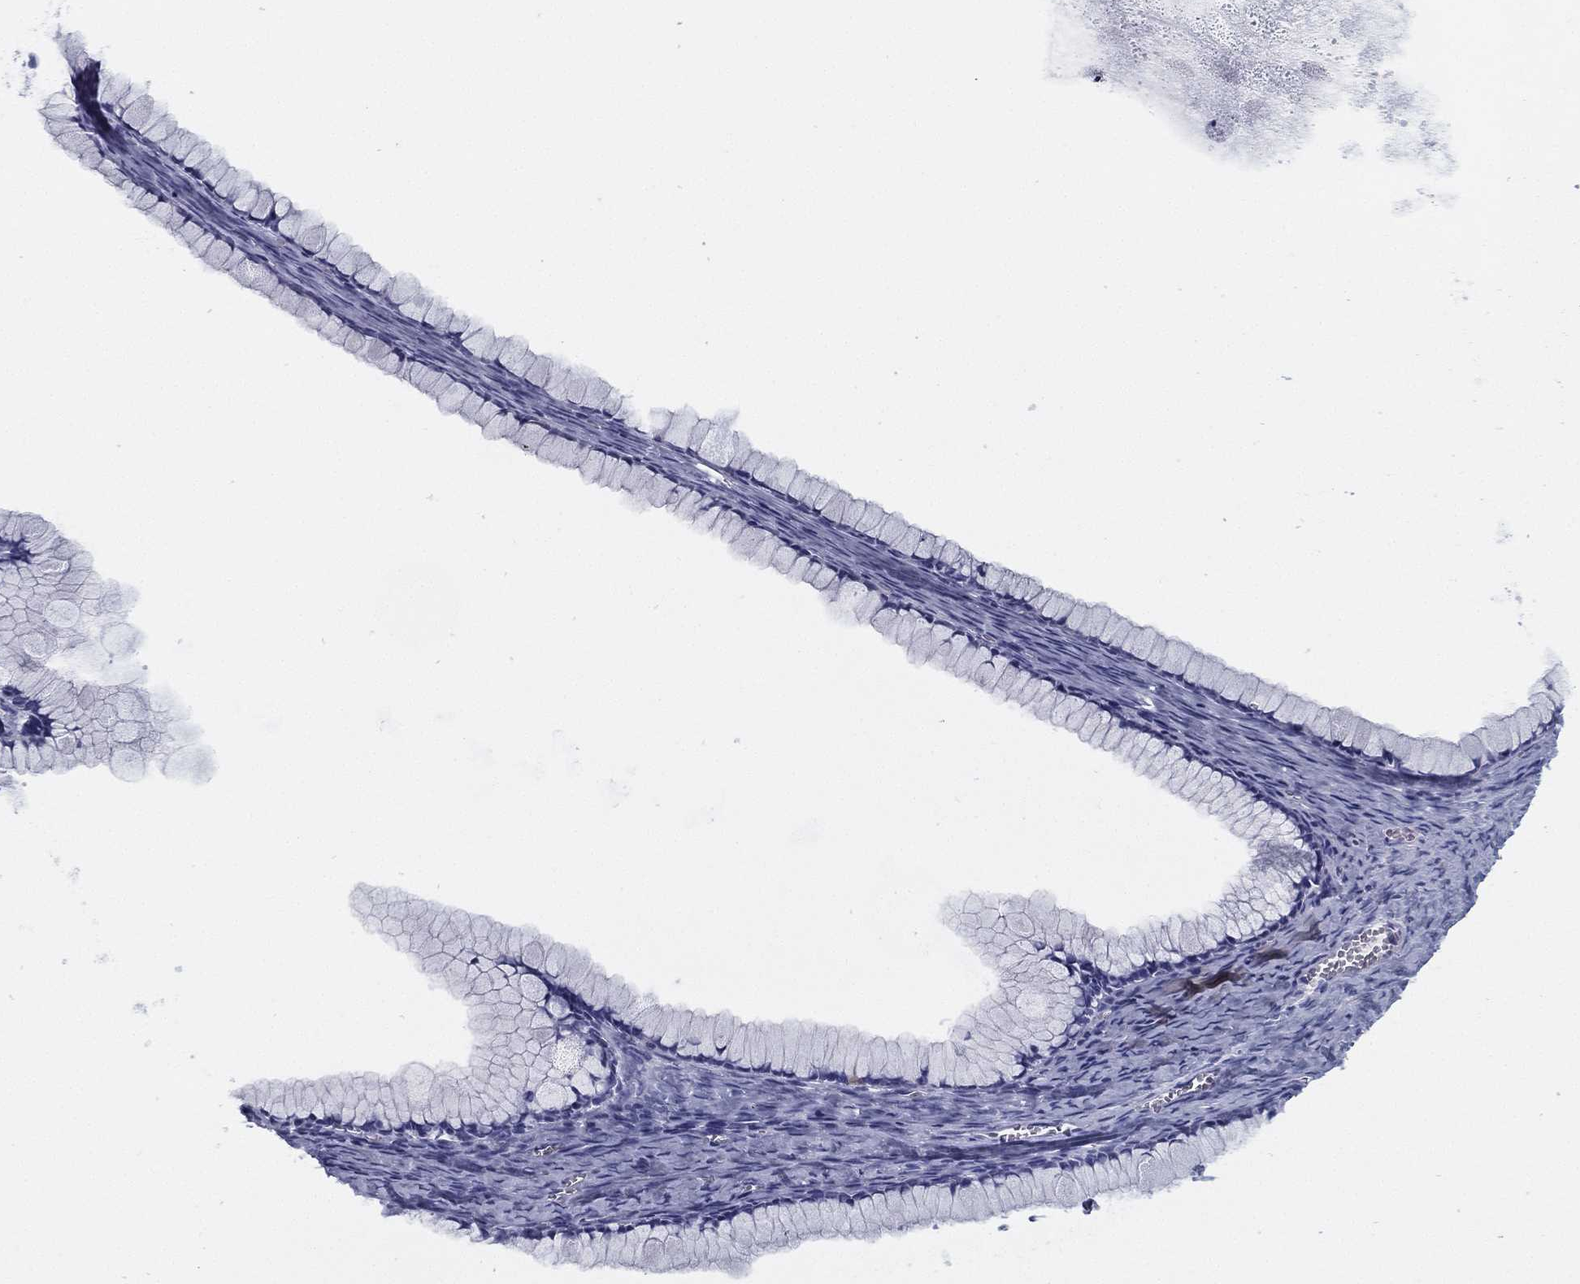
{"staining": {"intensity": "negative", "quantity": "none", "location": "none"}, "tissue": "ovarian cancer", "cell_type": "Tumor cells", "image_type": "cancer", "snomed": [{"axis": "morphology", "description": "Cystadenocarcinoma, mucinous, NOS"}, {"axis": "topography", "description": "Ovary"}], "caption": "Tumor cells are negative for brown protein staining in ovarian cancer (mucinous cystadenocarcinoma).", "gene": "TMEM252", "patient": {"sex": "female", "age": 41}}